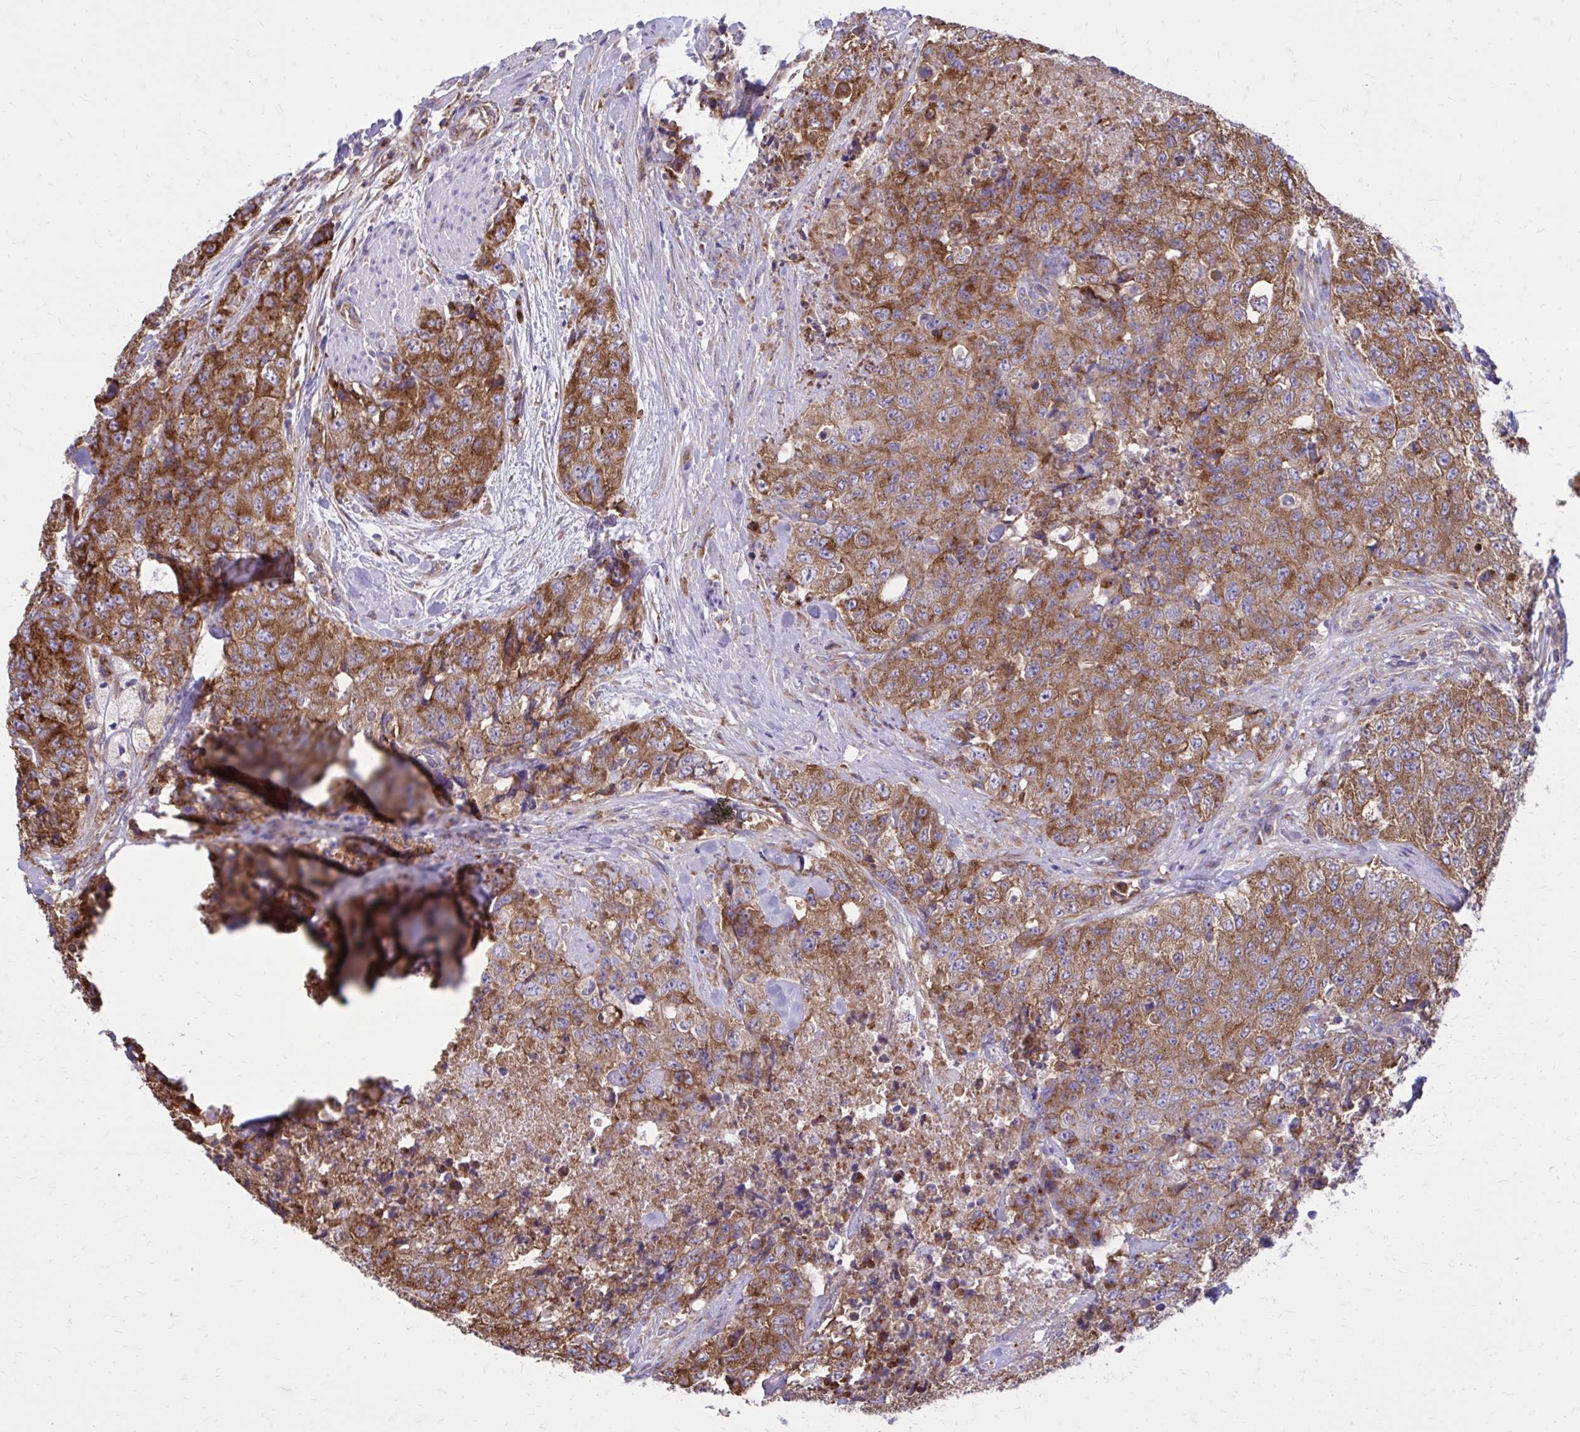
{"staining": {"intensity": "moderate", "quantity": ">75%", "location": "cytoplasmic/membranous"}, "tissue": "urothelial cancer", "cell_type": "Tumor cells", "image_type": "cancer", "snomed": [{"axis": "morphology", "description": "Urothelial carcinoma, High grade"}, {"axis": "topography", "description": "Urinary bladder"}], "caption": "Human urothelial carcinoma (high-grade) stained with a protein marker displays moderate staining in tumor cells.", "gene": "CLTA", "patient": {"sex": "female", "age": 78}}